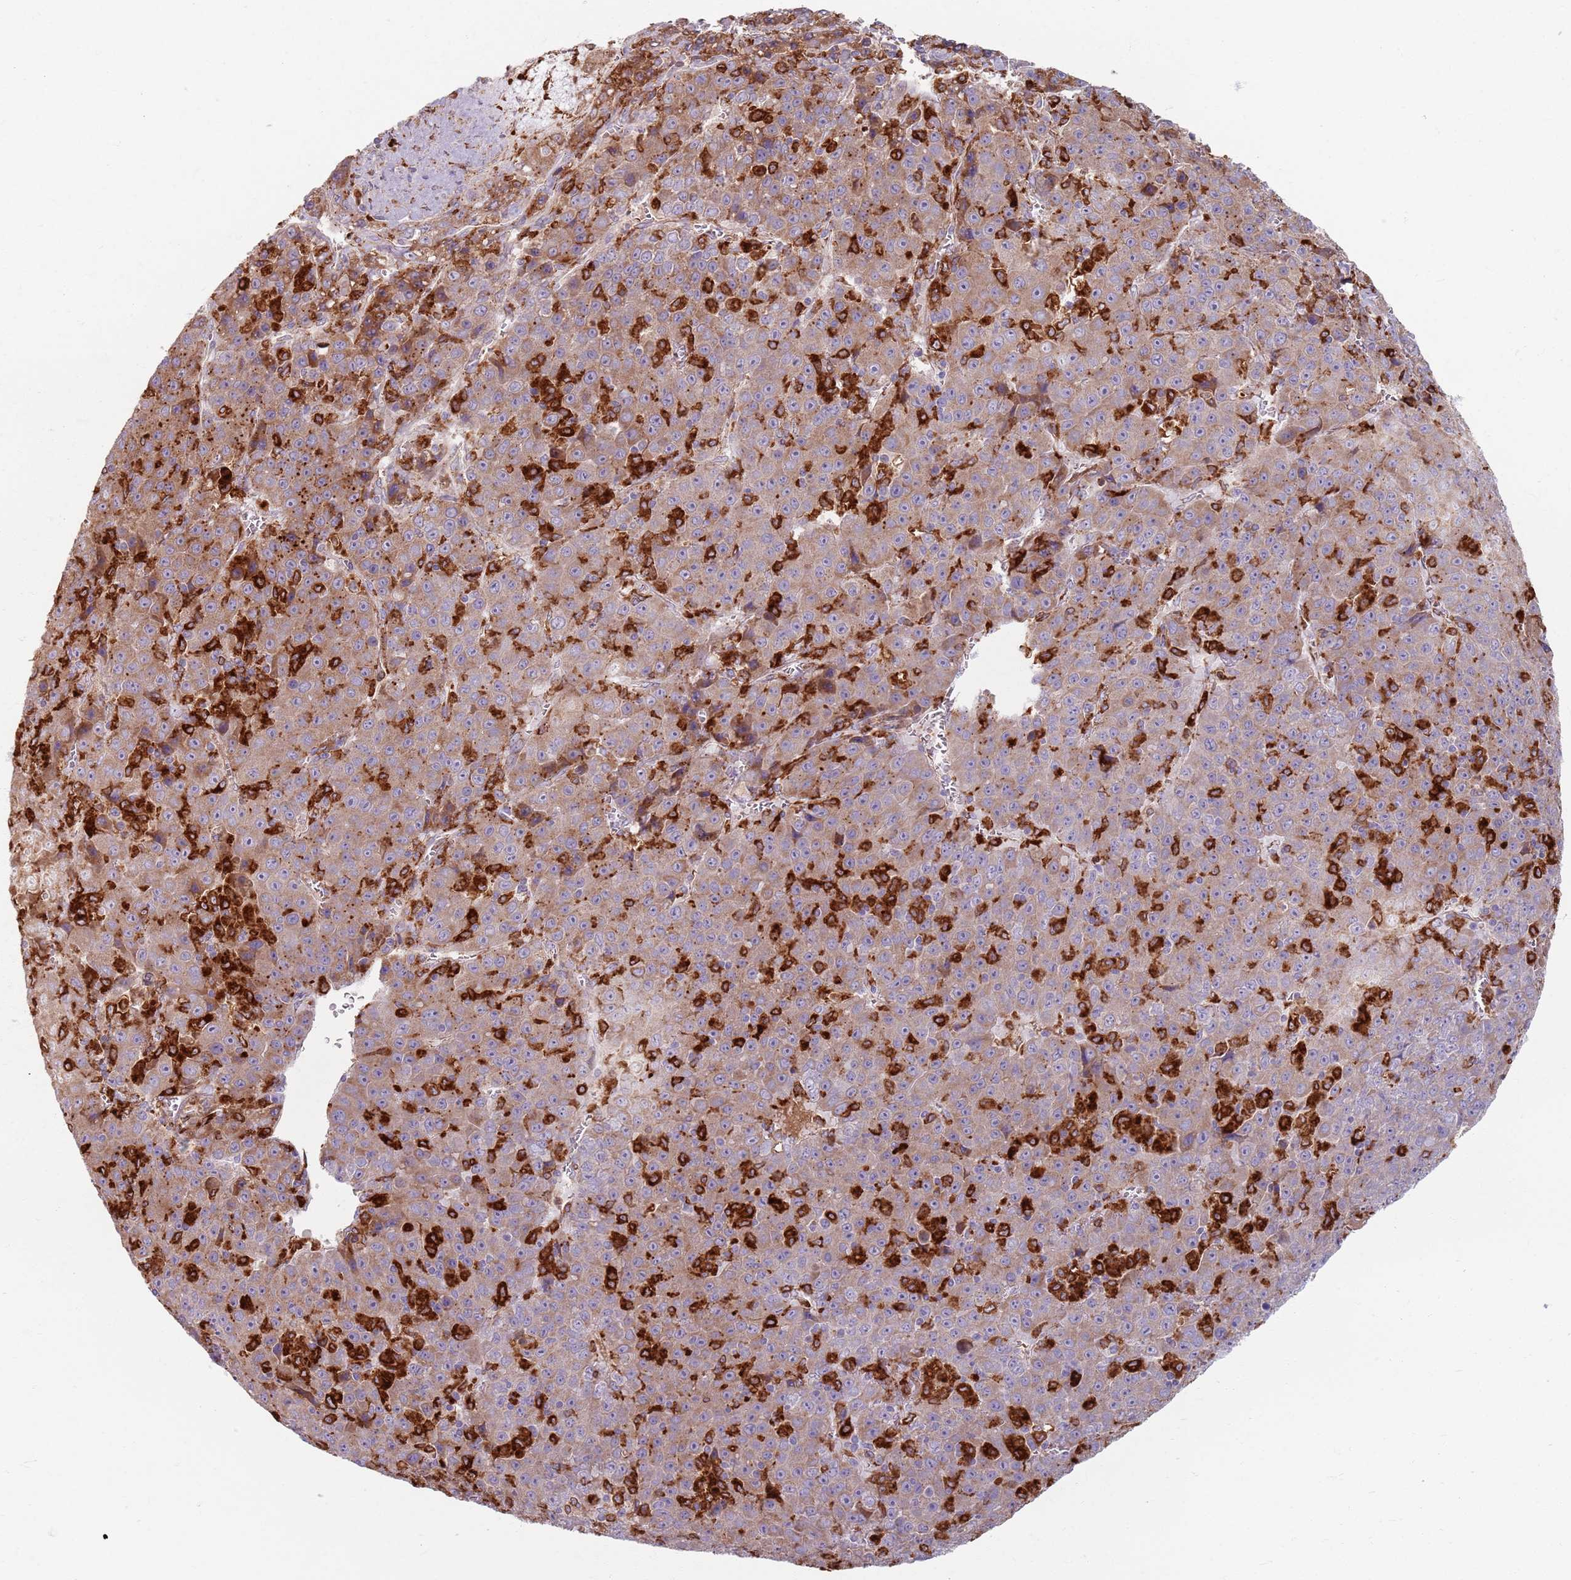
{"staining": {"intensity": "strong", "quantity": "25%-75%", "location": "cytoplasmic/membranous"}, "tissue": "liver cancer", "cell_type": "Tumor cells", "image_type": "cancer", "snomed": [{"axis": "morphology", "description": "Carcinoma, Hepatocellular, NOS"}, {"axis": "topography", "description": "Liver"}], "caption": "An image of human liver cancer stained for a protein shows strong cytoplasmic/membranous brown staining in tumor cells.", "gene": "COLGALT1", "patient": {"sex": "female", "age": 53}}